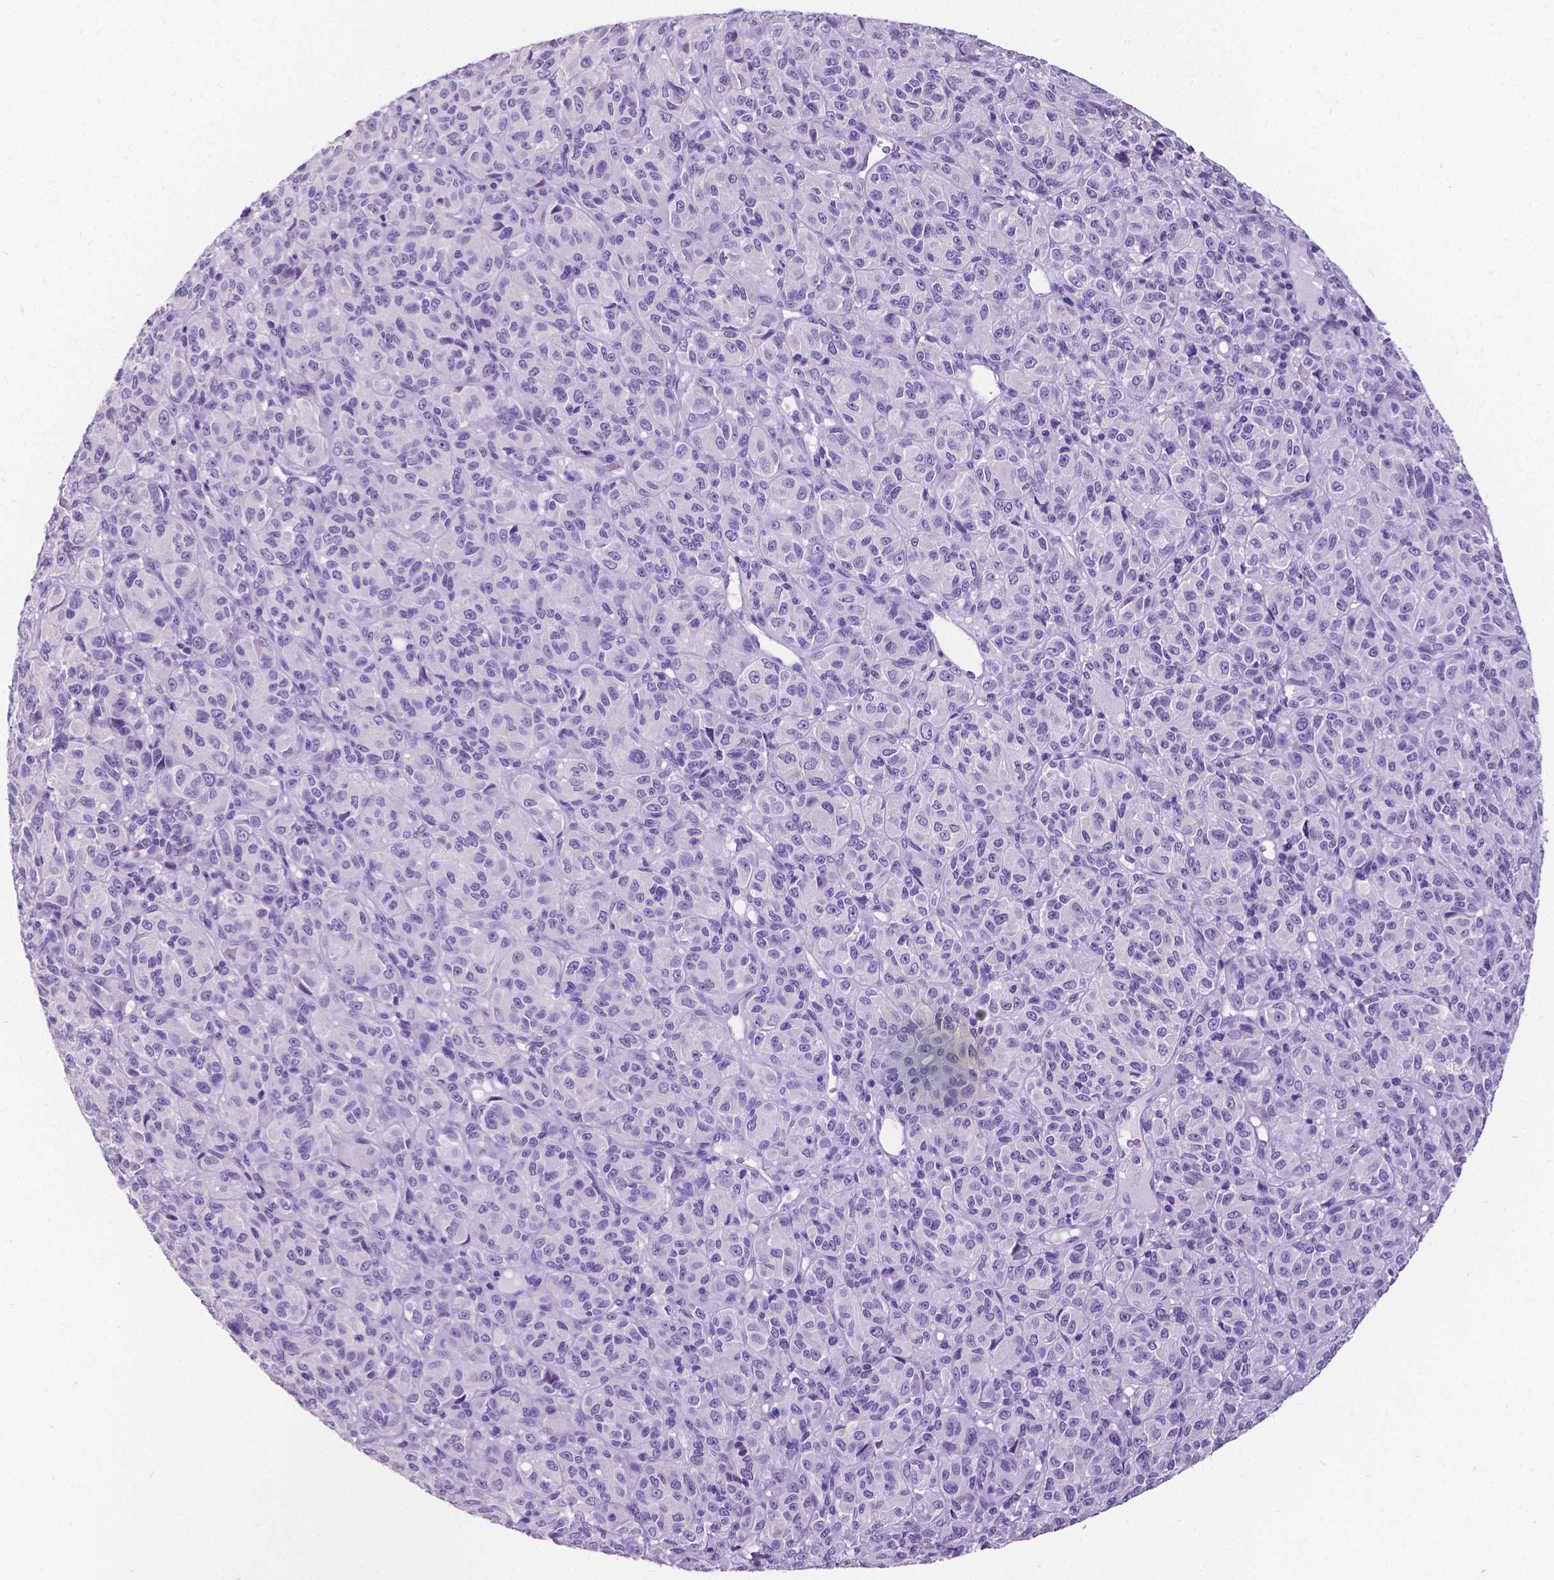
{"staining": {"intensity": "negative", "quantity": "none", "location": "none"}, "tissue": "melanoma", "cell_type": "Tumor cells", "image_type": "cancer", "snomed": [{"axis": "morphology", "description": "Malignant melanoma, Metastatic site"}, {"axis": "topography", "description": "Brain"}], "caption": "Human melanoma stained for a protein using immunohistochemistry shows no staining in tumor cells.", "gene": "SATB2", "patient": {"sex": "female", "age": 56}}